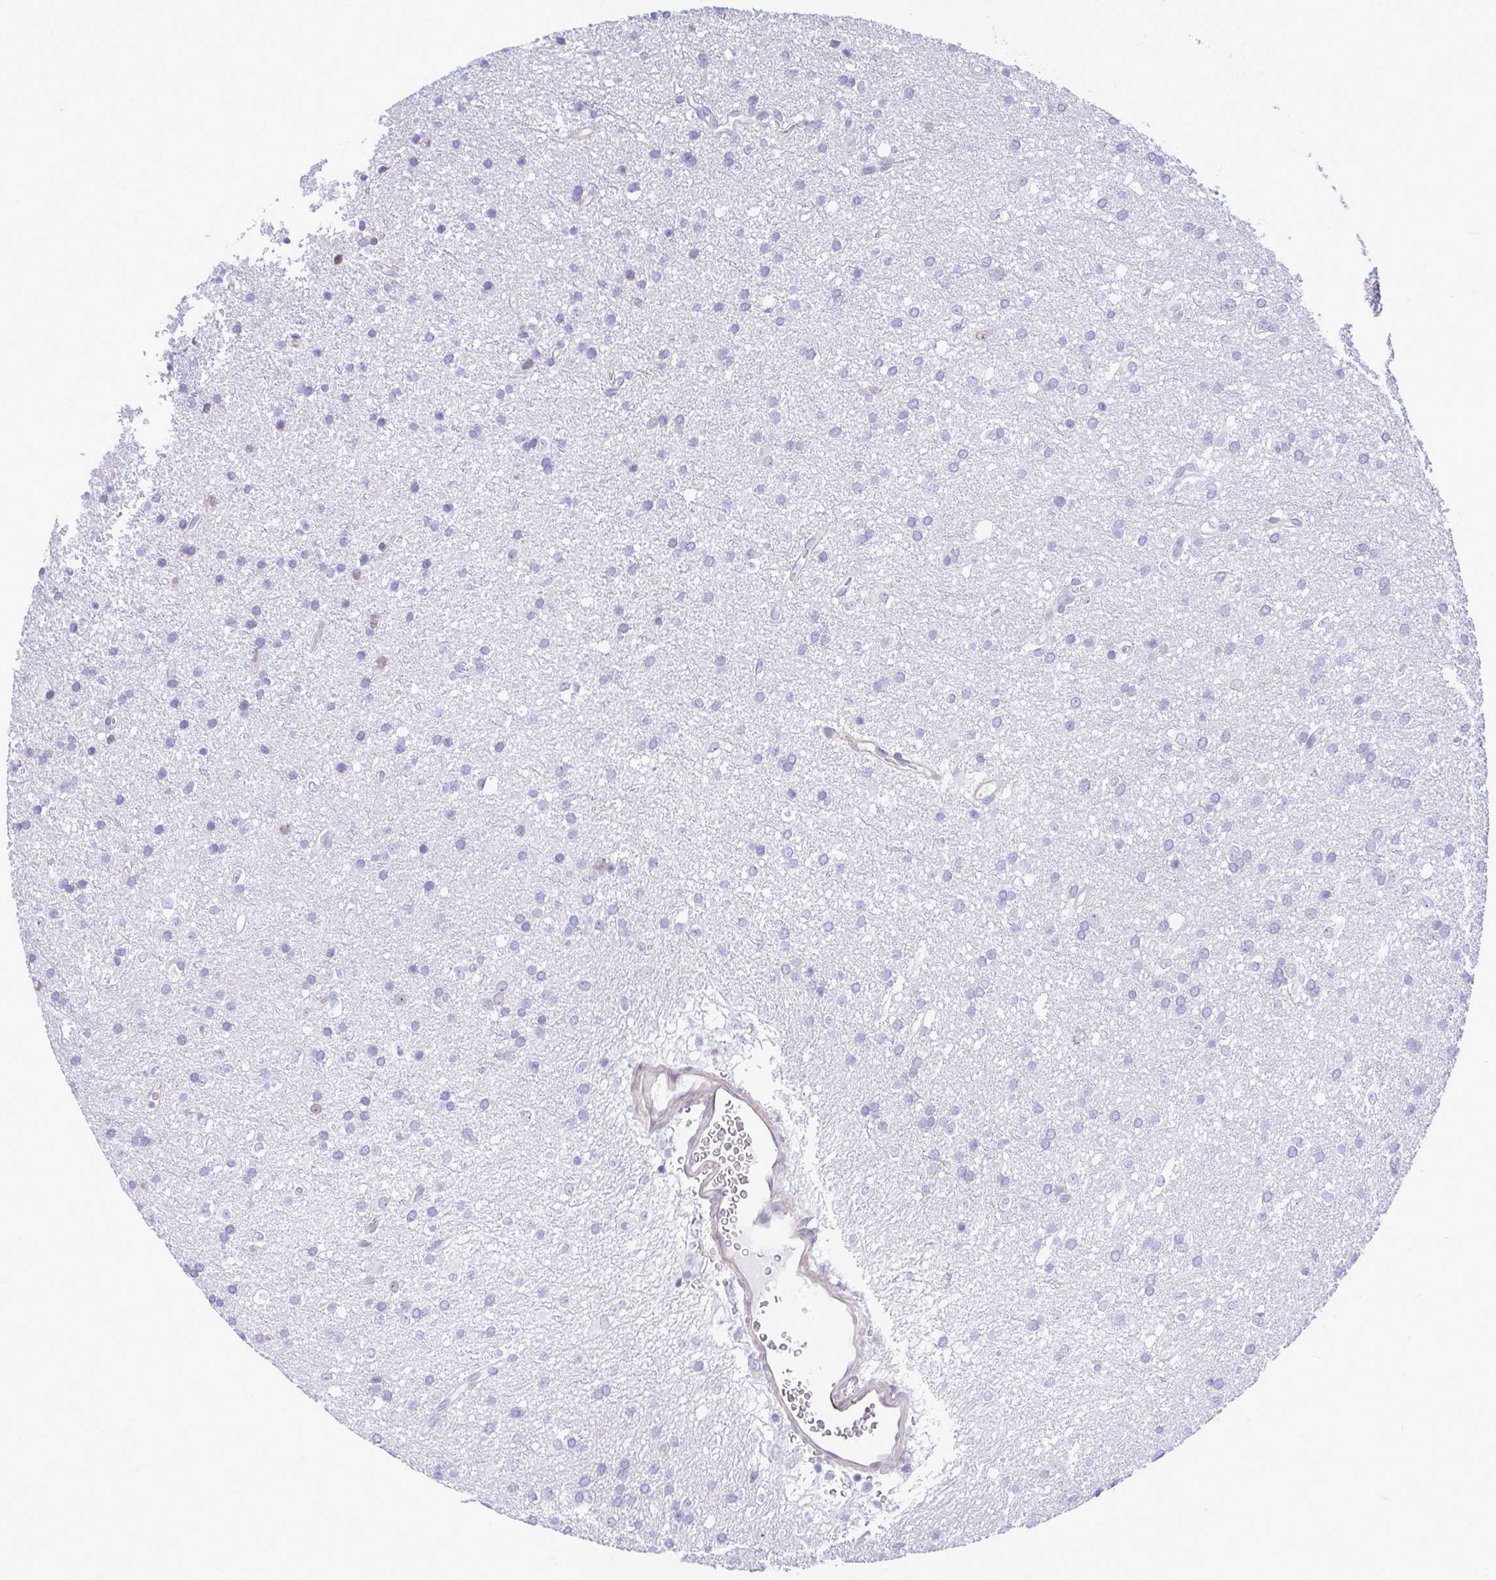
{"staining": {"intensity": "negative", "quantity": "none", "location": "none"}, "tissue": "glioma", "cell_type": "Tumor cells", "image_type": "cancer", "snomed": [{"axis": "morphology", "description": "Glioma, malignant, Low grade"}, {"axis": "topography", "description": "Brain"}], "caption": "Glioma was stained to show a protein in brown. There is no significant staining in tumor cells.", "gene": "SLC25A51", "patient": {"sex": "female", "age": 33}}